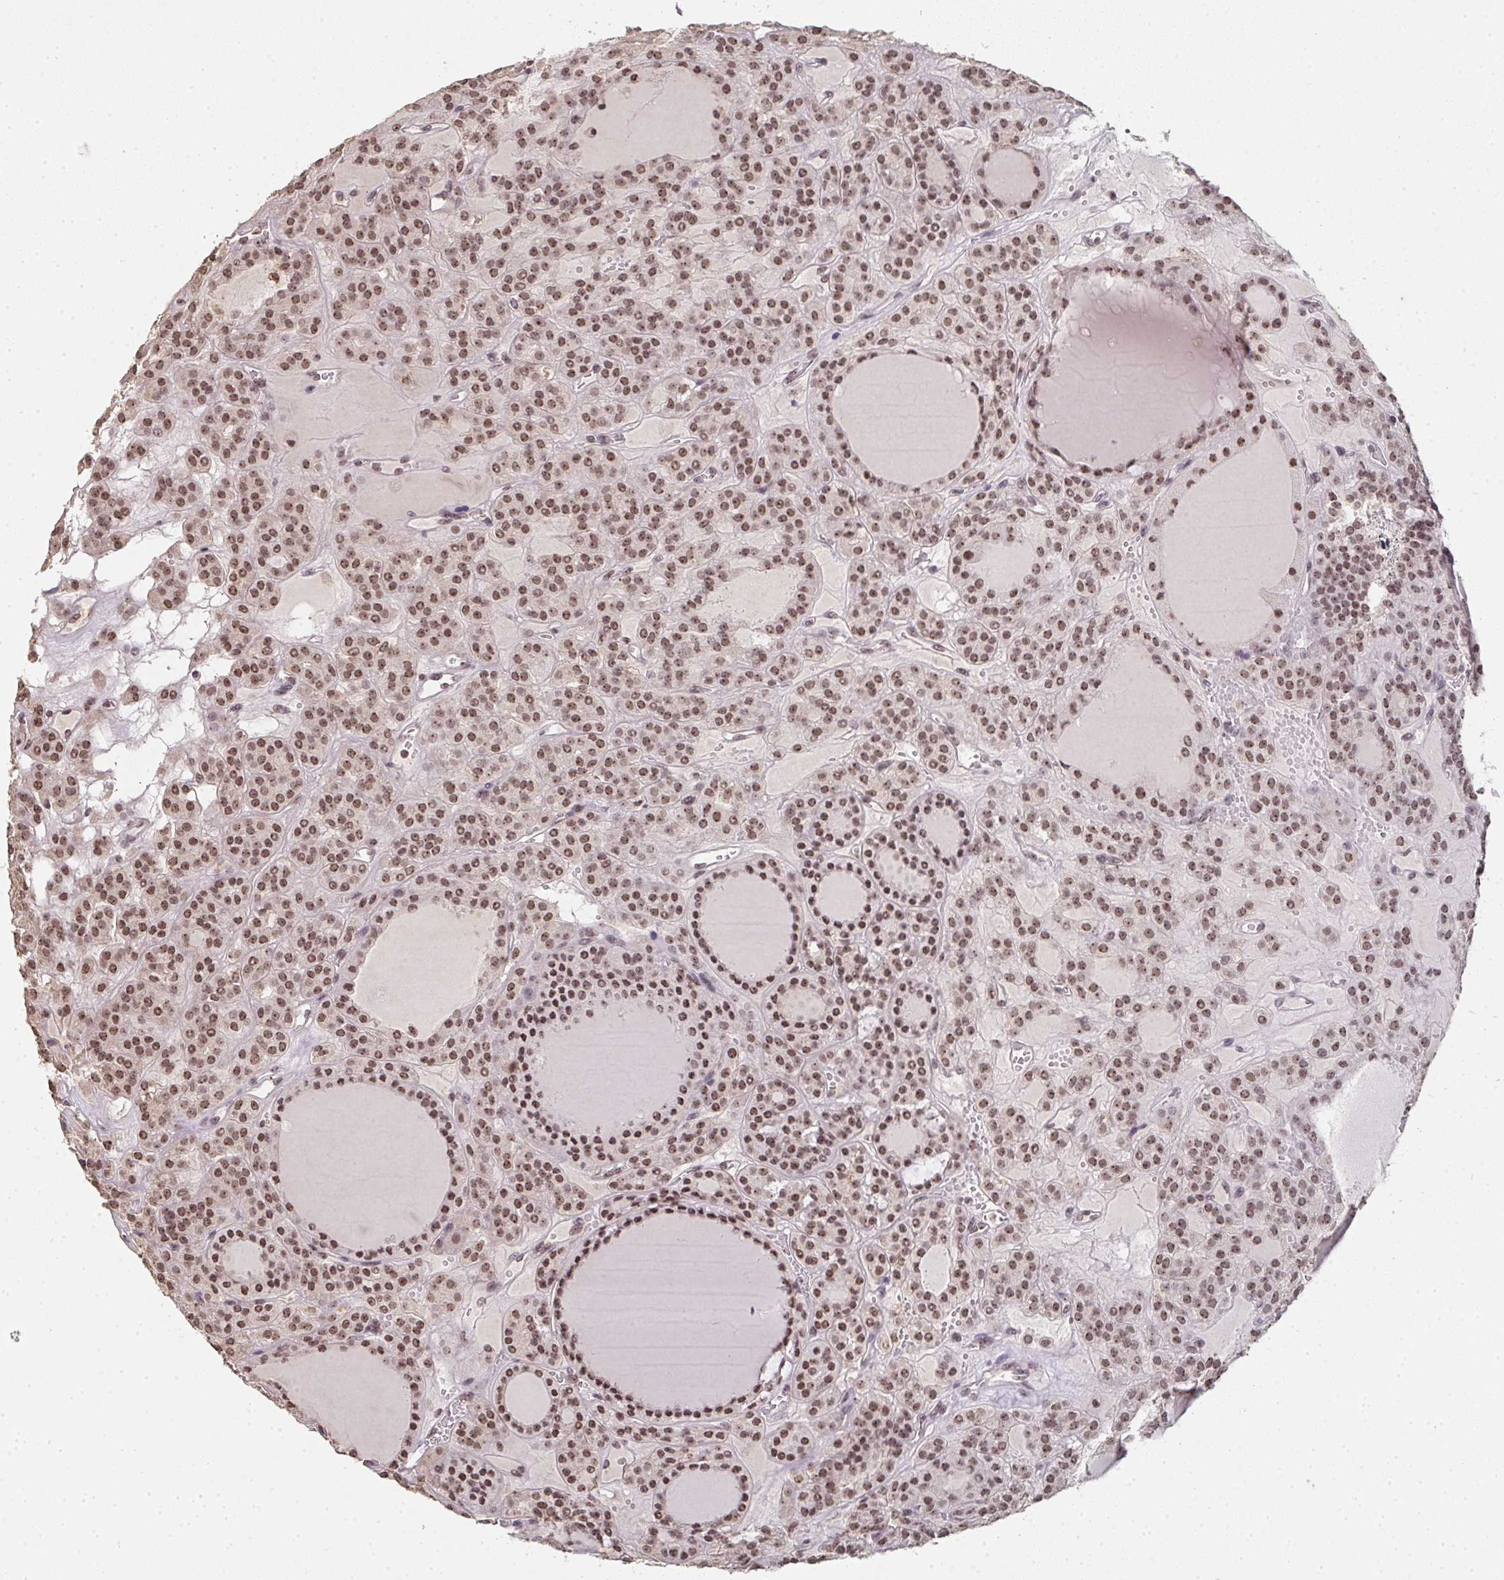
{"staining": {"intensity": "moderate", "quantity": ">75%", "location": "nuclear"}, "tissue": "thyroid cancer", "cell_type": "Tumor cells", "image_type": "cancer", "snomed": [{"axis": "morphology", "description": "Follicular adenoma carcinoma, NOS"}, {"axis": "topography", "description": "Thyroid gland"}], "caption": "This histopathology image displays IHC staining of human thyroid cancer, with medium moderate nuclear expression in approximately >75% of tumor cells.", "gene": "DKC1", "patient": {"sex": "female", "age": 63}}